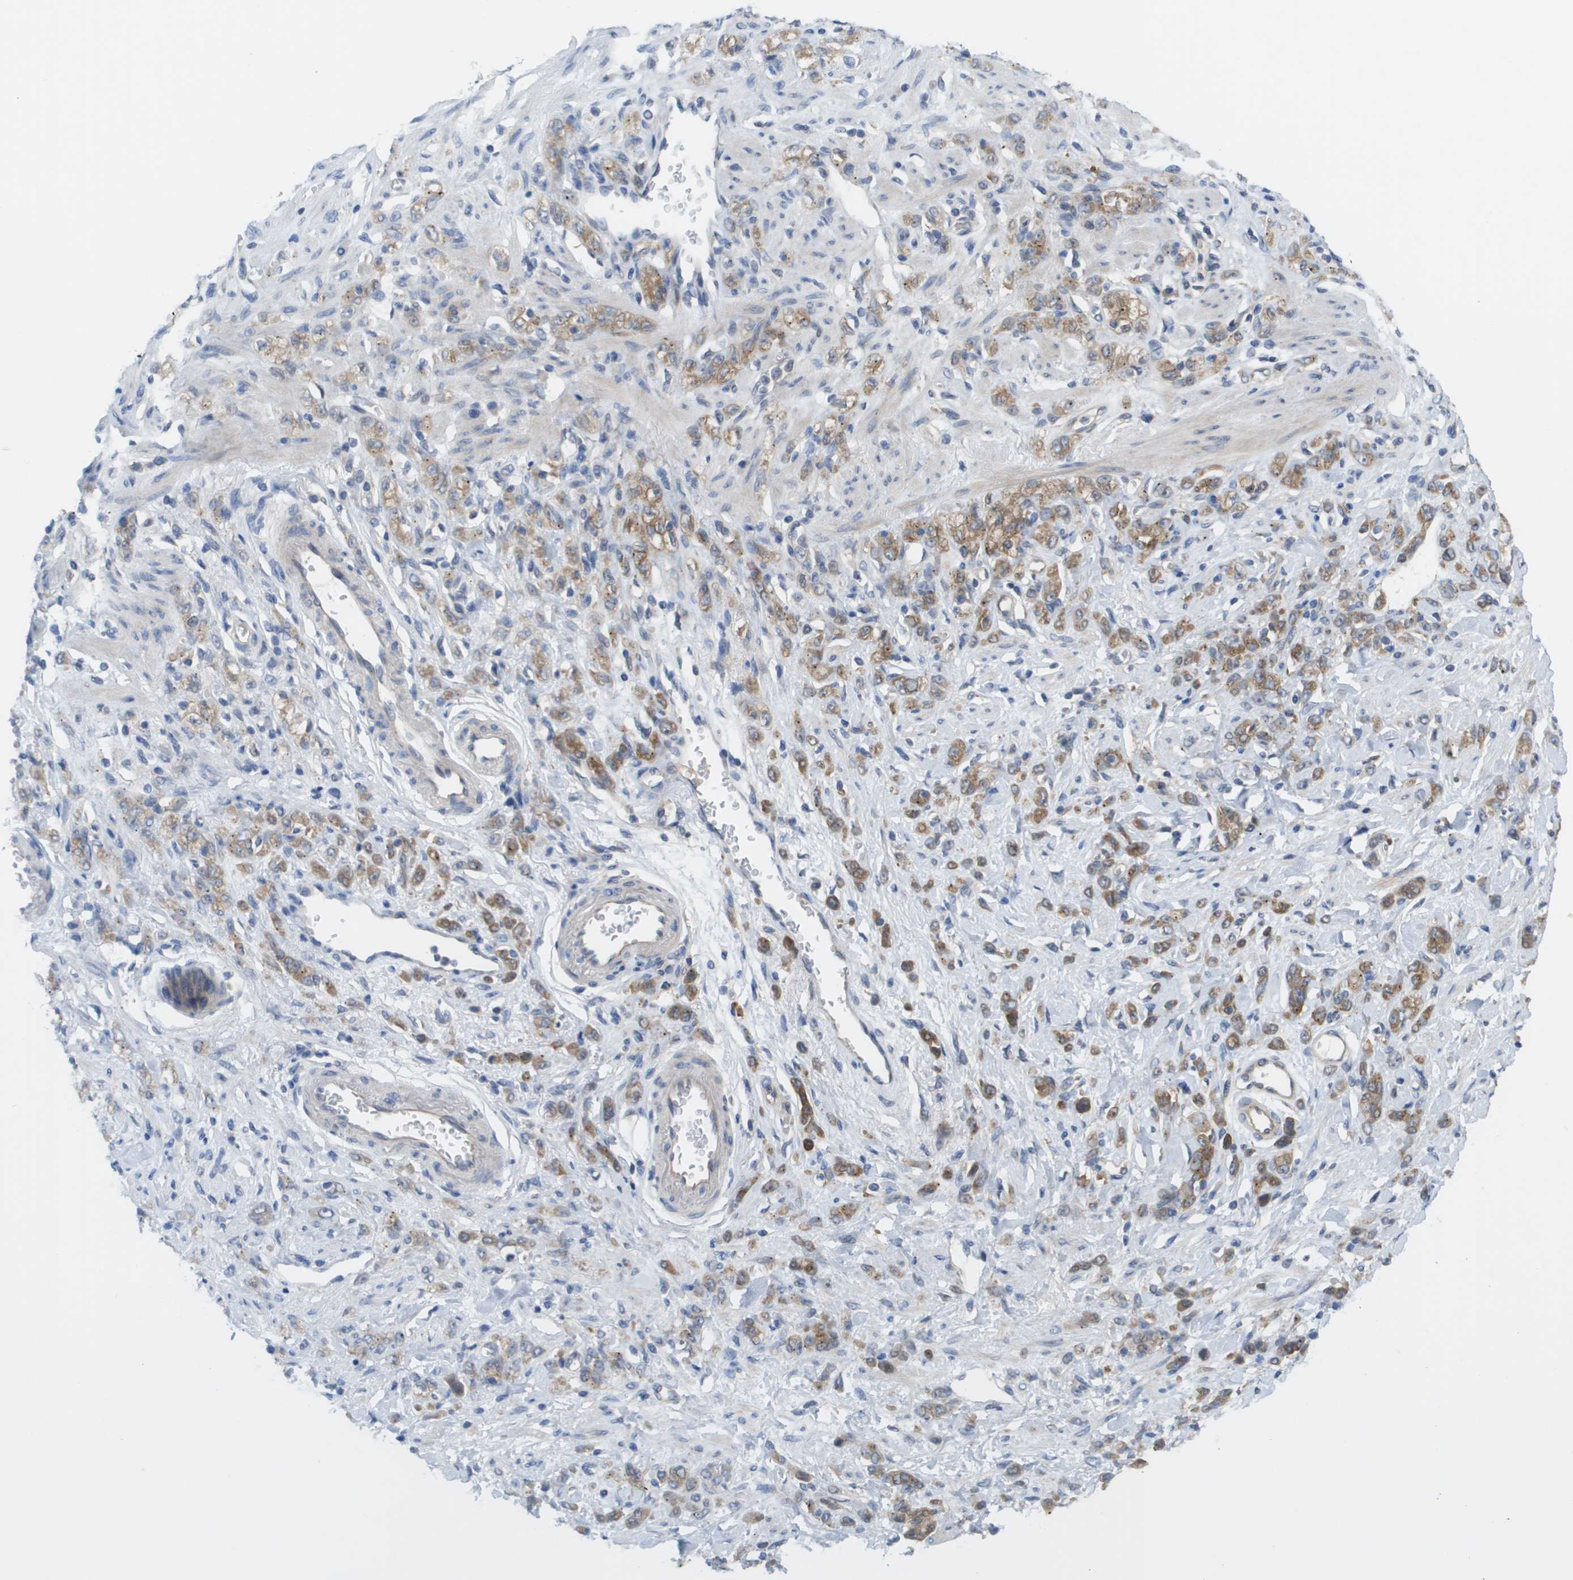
{"staining": {"intensity": "moderate", "quantity": ">75%", "location": "cytoplasmic/membranous"}, "tissue": "stomach cancer", "cell_type": "Tumor cells", "image_type": "cancer", "snomed": [{"axis": "morphology", "description": "Normal tissue, NOS"}, {"axis": "morphology", "description": "Adenocarcinoma, NOS"}, {"axis": "topography", "description": "Stomach"}], "caption": "Approximately >75% of tumor cells in adenocarcinoma (stomach) demonstrate moderate cytoplasmic/membranous protein positivity as visualized by brown immunohistochemical staining.", "gene": "CTPS2", "patient": {"sex": "male", "age": 82}}